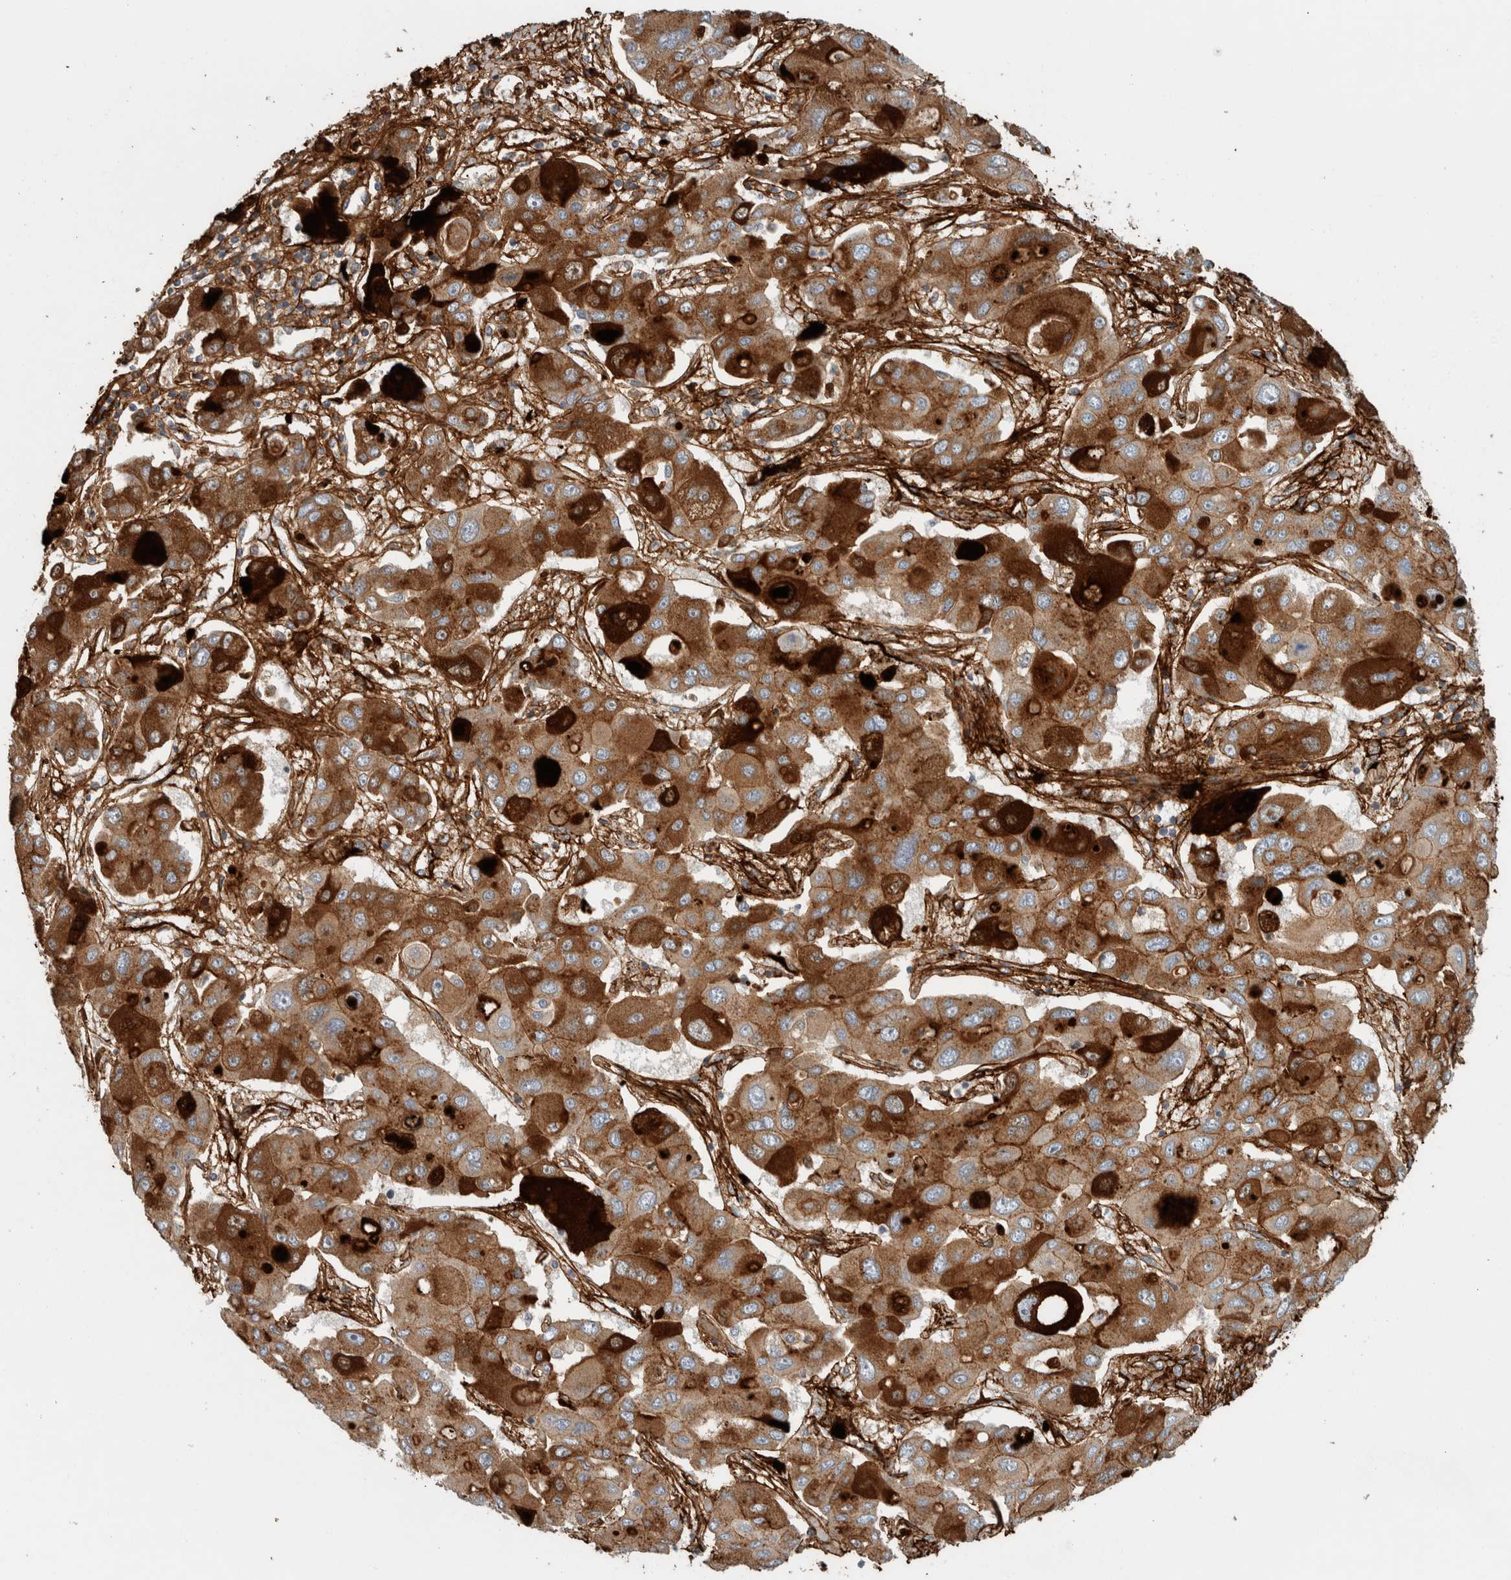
{"staining": {"intensity": "strong", "quantity": ">75%", "location": "cytoplasmic/membranous"}, "tissue": "liver cancer", "cell_type": "Tumor cells", "image_type": "cancer", "snomed": [{"axis": "morphology", "description": "Cholangiocarcinoma"}, {"axis": "topography", "description": "Liver"}], "caption": "Immunohistochemical staining of liver cholangiocarcinoma shows strong cytoplasmic/membranous protein expression in about >75% of tumor cells. (Stains: DAB in brown, nuclei in blue, Microscopy: brightfield microscopy at high magnification).", "gene": "FN1", "patient": {"sex": "male", "age": 67}}